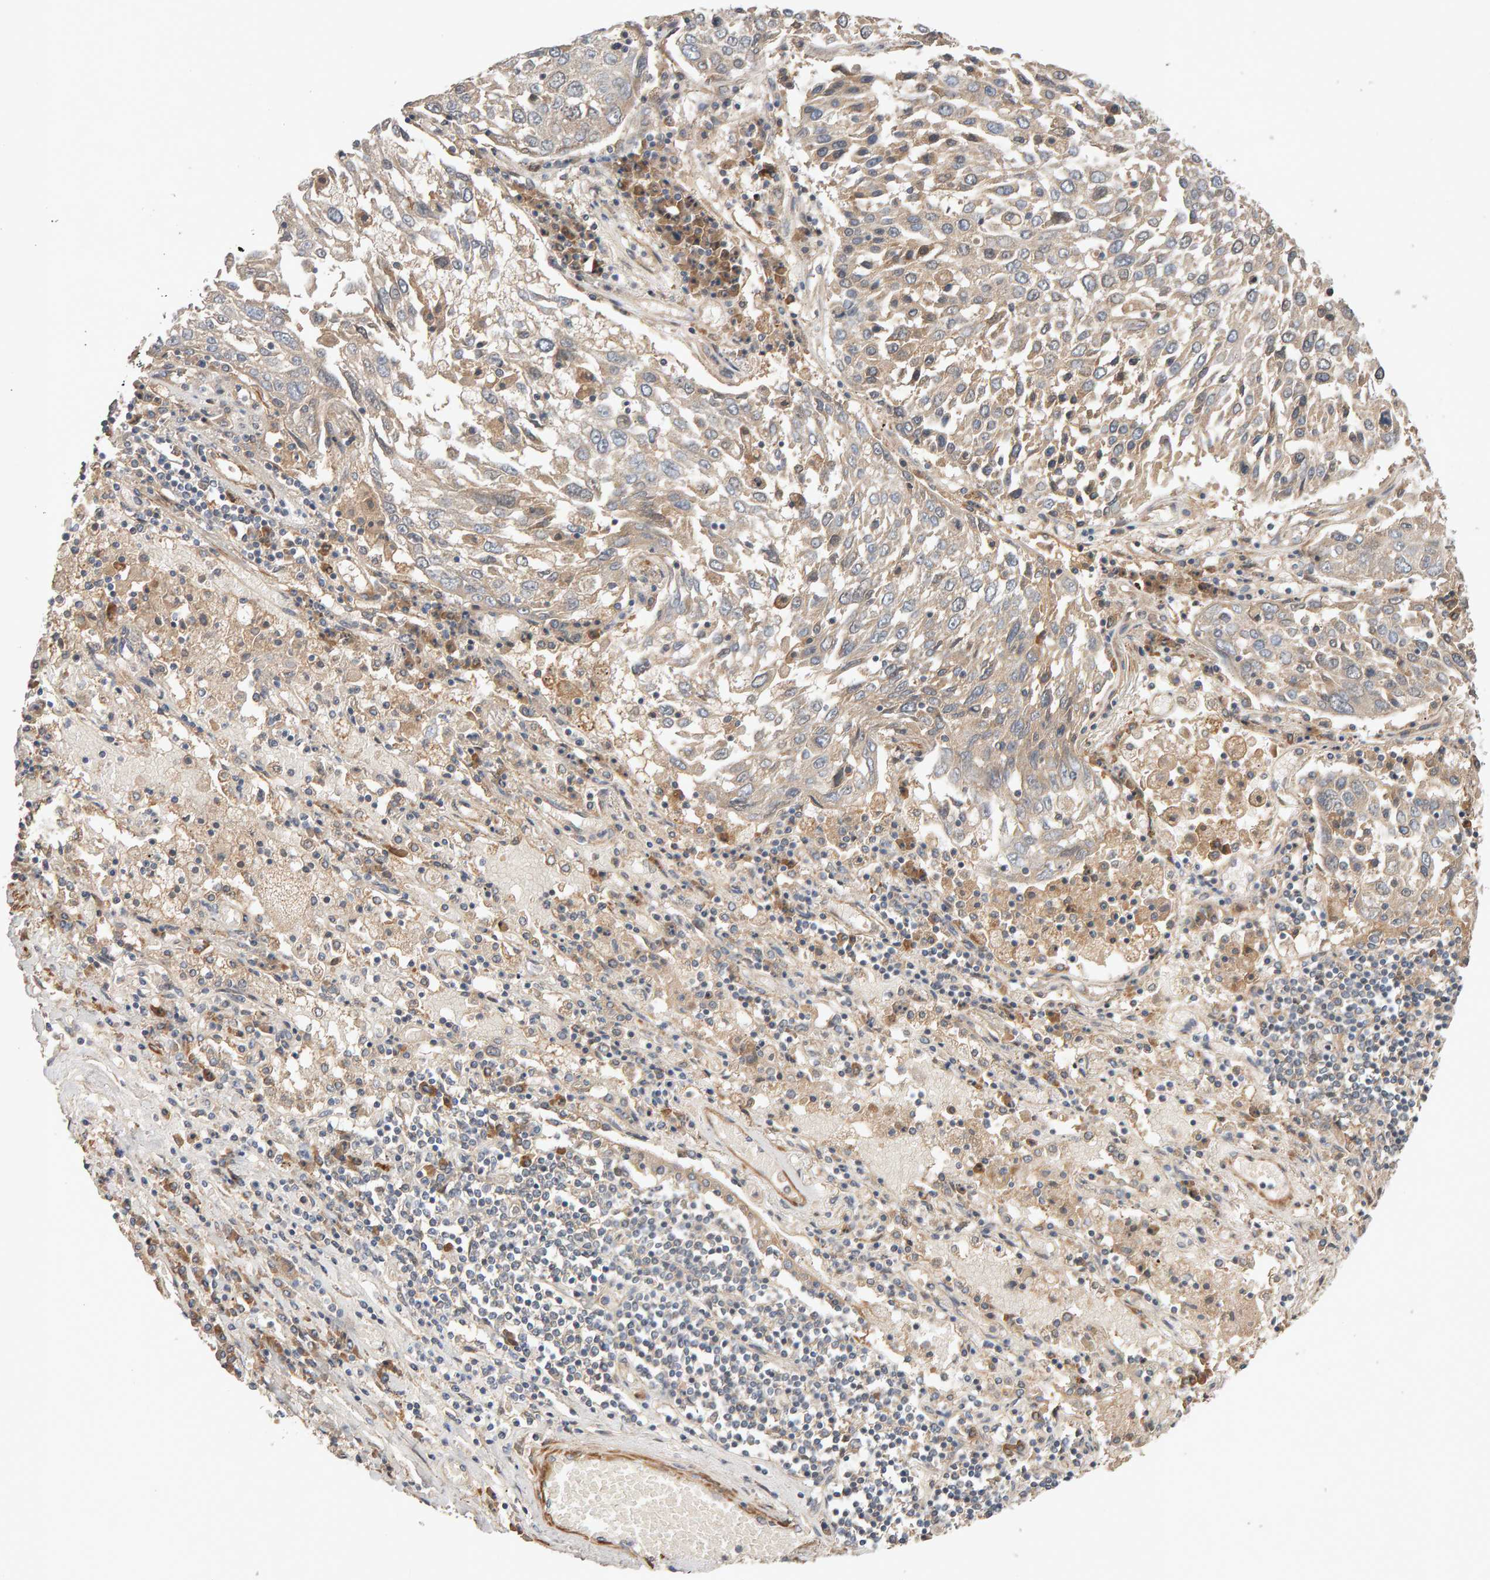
{"staining": {"intensity": "weak", "quantity": ">75%", "location": "cytoplasmic/membranous"}, "tissue": "lung cancer", "cell_type": "Tumor cells", "image_type": "cancer", "snomed": [{"axis": "morphology", "description": "Squamous cell carcinoma, NOS"}, {"axis": "topography", "description": "Lung"}], "caption": "Protein positivity by immunohistochemistry (IHC) reveals weak cytoplasmic/membranous staining in about >75% of tumor cells in lung squamous cell carcinoma.", "gene": "RNF19A", "patient": {"sex": "male", "age": 65}}